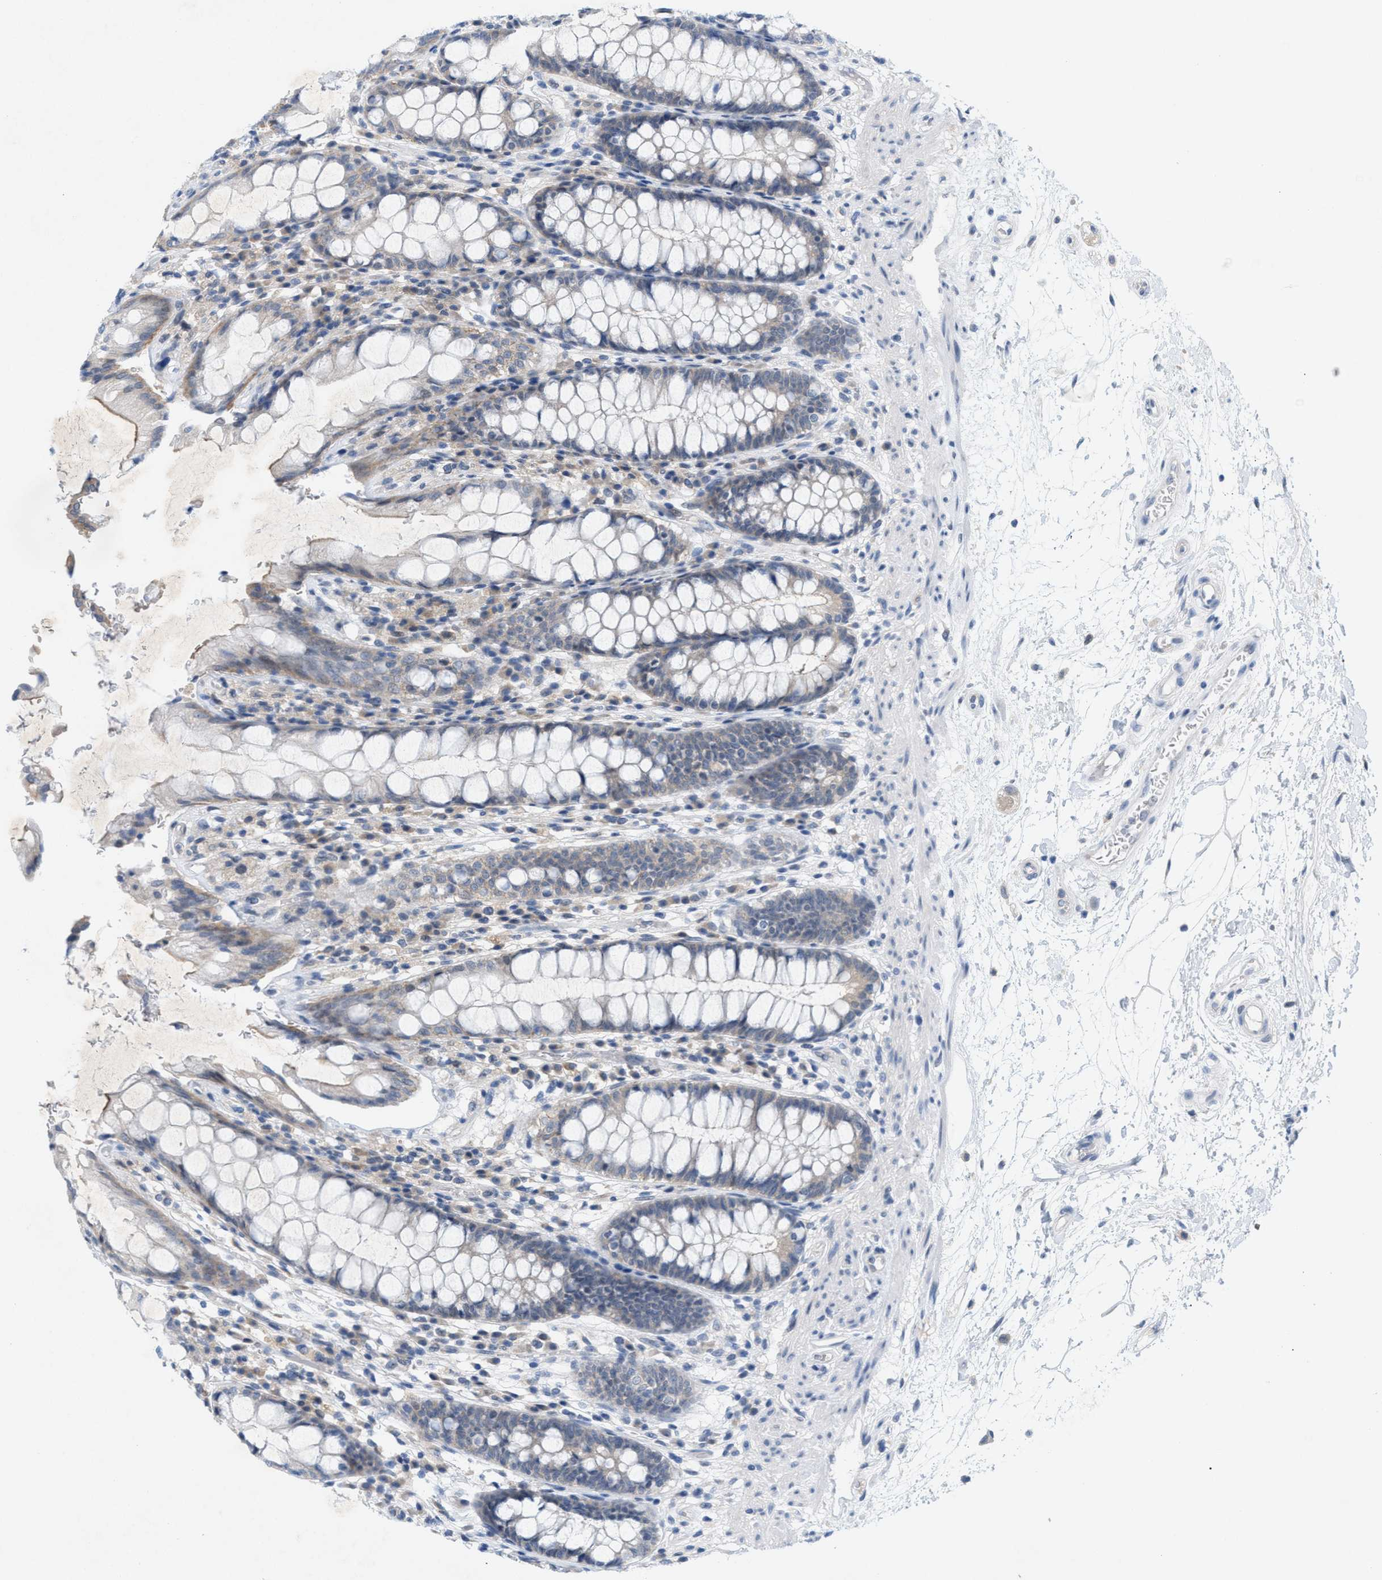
{"staining": {"intensity": "weak", "quantity": "25%-75%", "location": "cytoplasmic/membranous"}, "tissue": "rectum", "cell_type": "Glandular cells", "image_type": "normal", "snomed": [{"axis": "morphology", "description": "Normal tissue, NOS"}, {"axis": "topography", "description": "Rectum"}], "caption": "Brown immunohistochemical staining in unremarkable rectum exhibits weak cytoplasmic/membranous expression in about 25%-75% of glandular cells.", "gene": "WIPI2", "patient": {"sex": "male", "age": 64}}